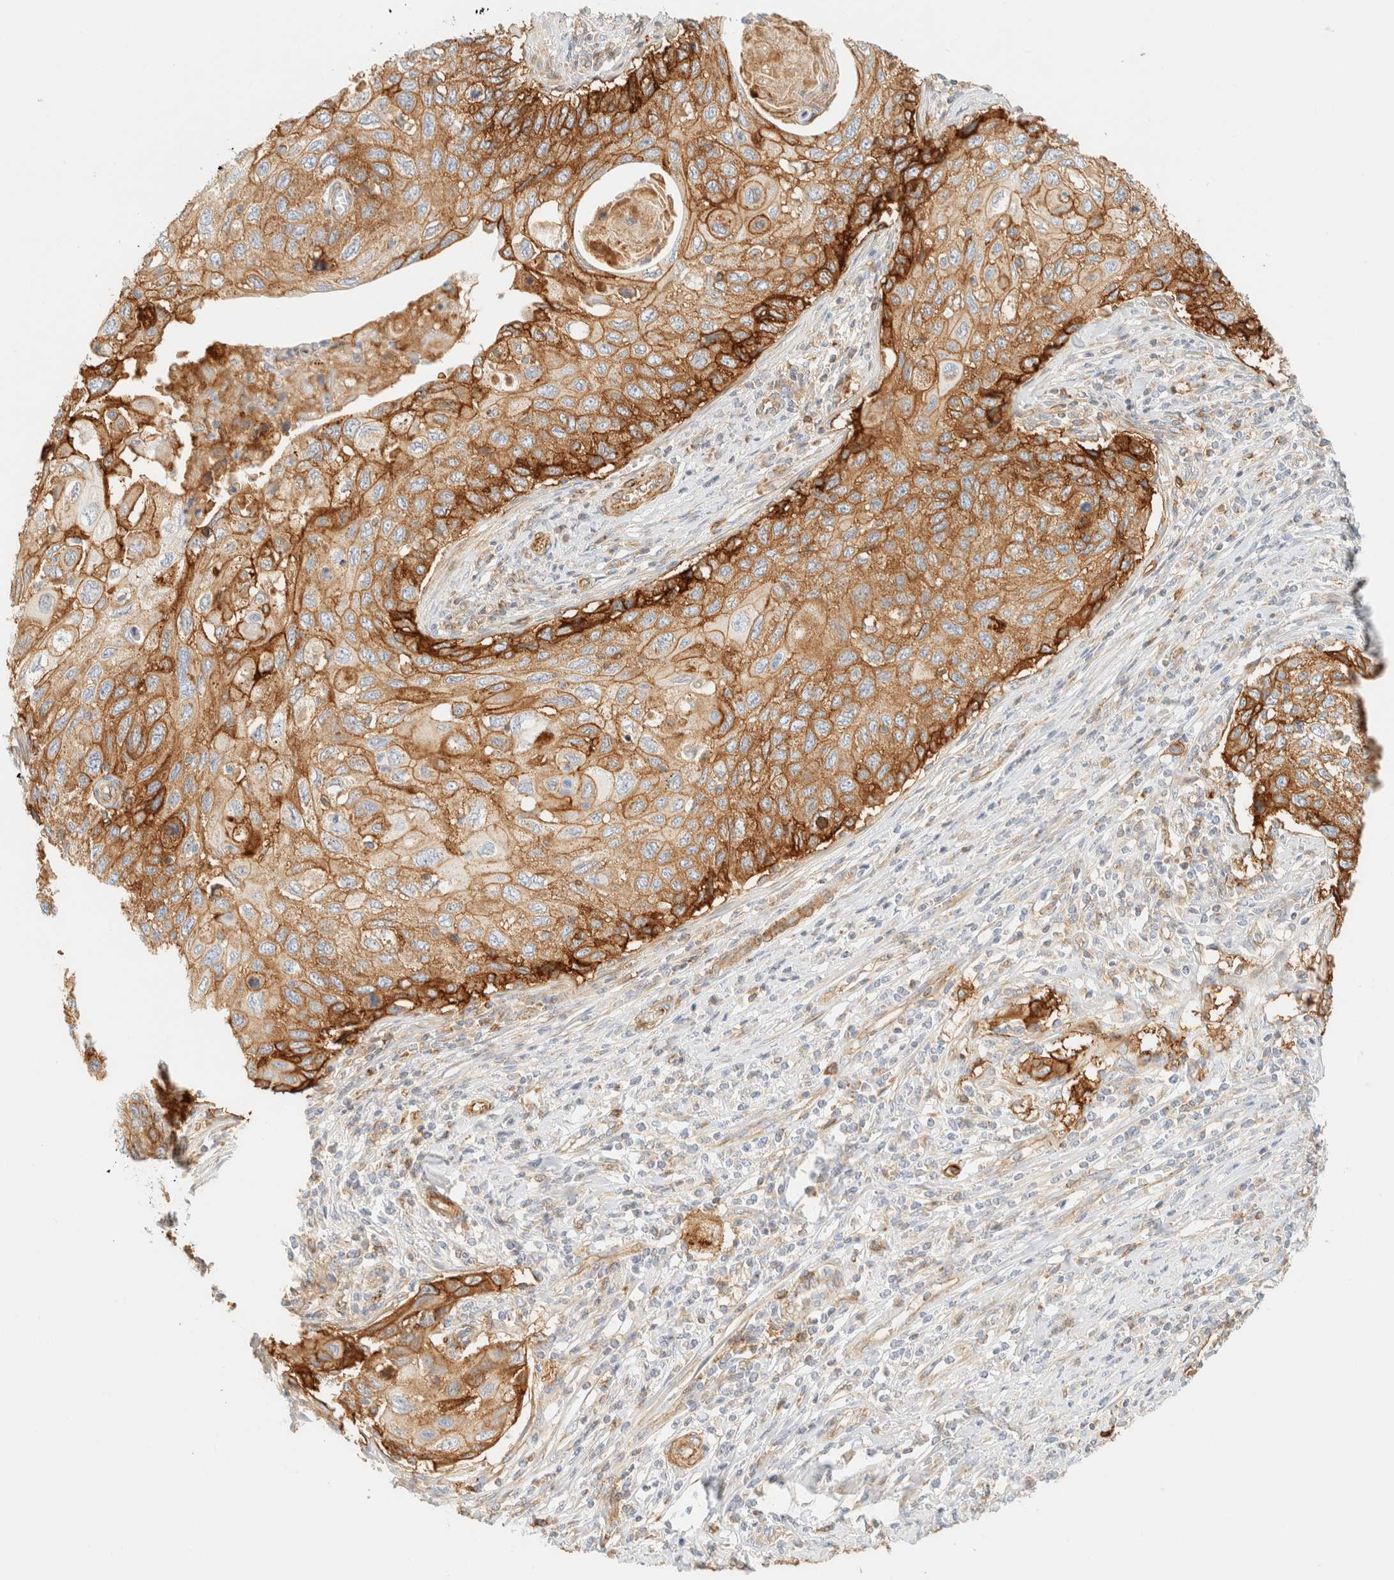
{"staining": {"intensity": "moderate", "quantity": ">75%", "location": "cytoplasmic/membranous"}, "tissue": "cervical cancer", "cell_type": "Tumor cells", "image_type": "cancer", "snomed": [{"axis": "morphology", "description": "Squamous cell carcinoma, NOS"}, {"axis": "topography", "description": "Cervix"}], "caption": "Tumor cells reveal medium levels of moderate cytoplasmic/membranous expression in about >75% of cells in human cervical cancer.", "gene": "MRM3", "patient": {"sex": "female", "age": 70}}